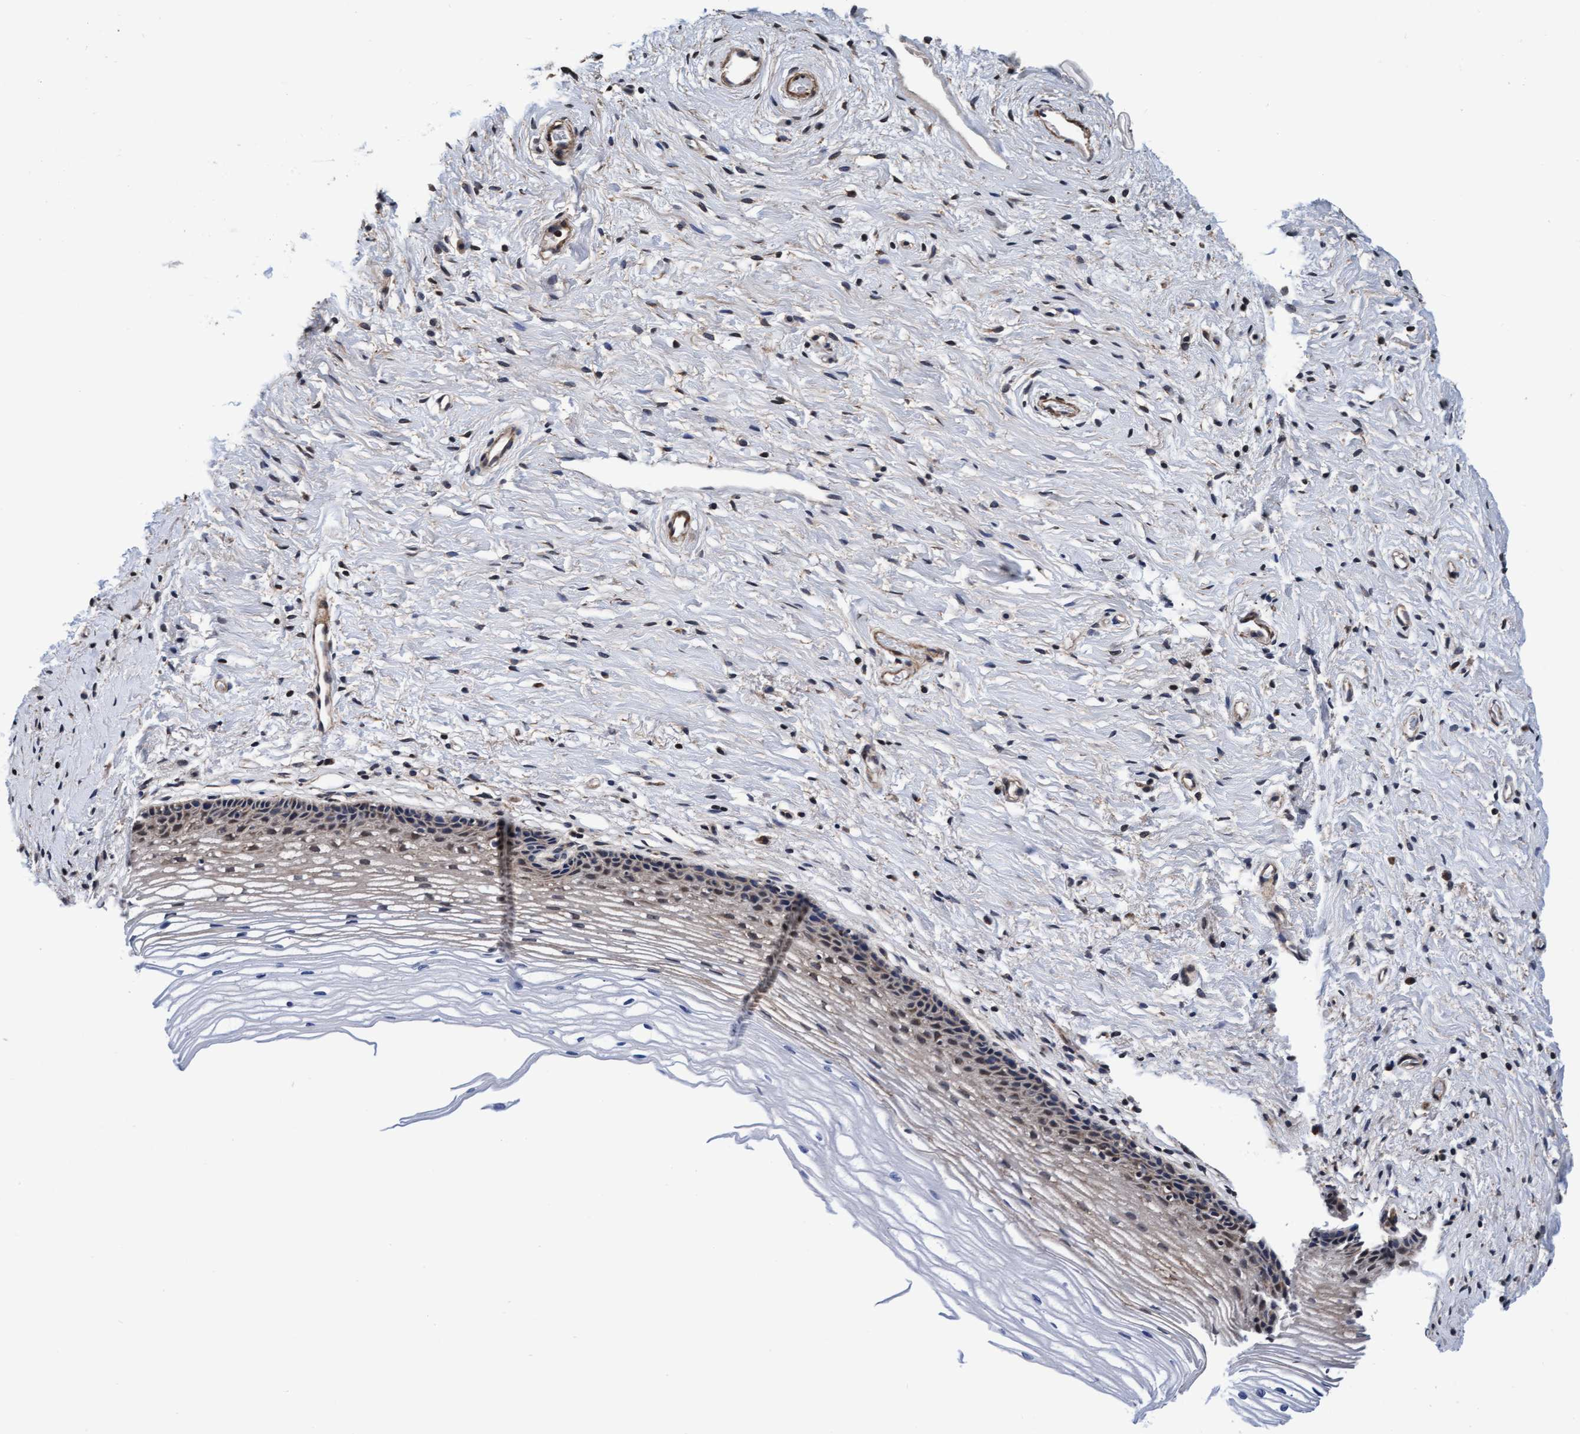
{"staining": {"intensity": "moderate", "quantity": ">75%", "location": "cytoplasmic/membranous"}, "tissue": "cervix", "cell_type": "Glandular cells", "image_type": "normal", "snomed": [{"axis": "morphology", "description": "Normal tissue, NOS"}, {"axis": "topography", "description": "Cervix"}], "caption": "Brown immunohistochemical staining in unremarkable human cervix reveals moderate cytoplasmic/membranous expression in about >75% of glandular cells.", "gene": "EFCAB13", "patient": {"sex": "female", "age": 77}}